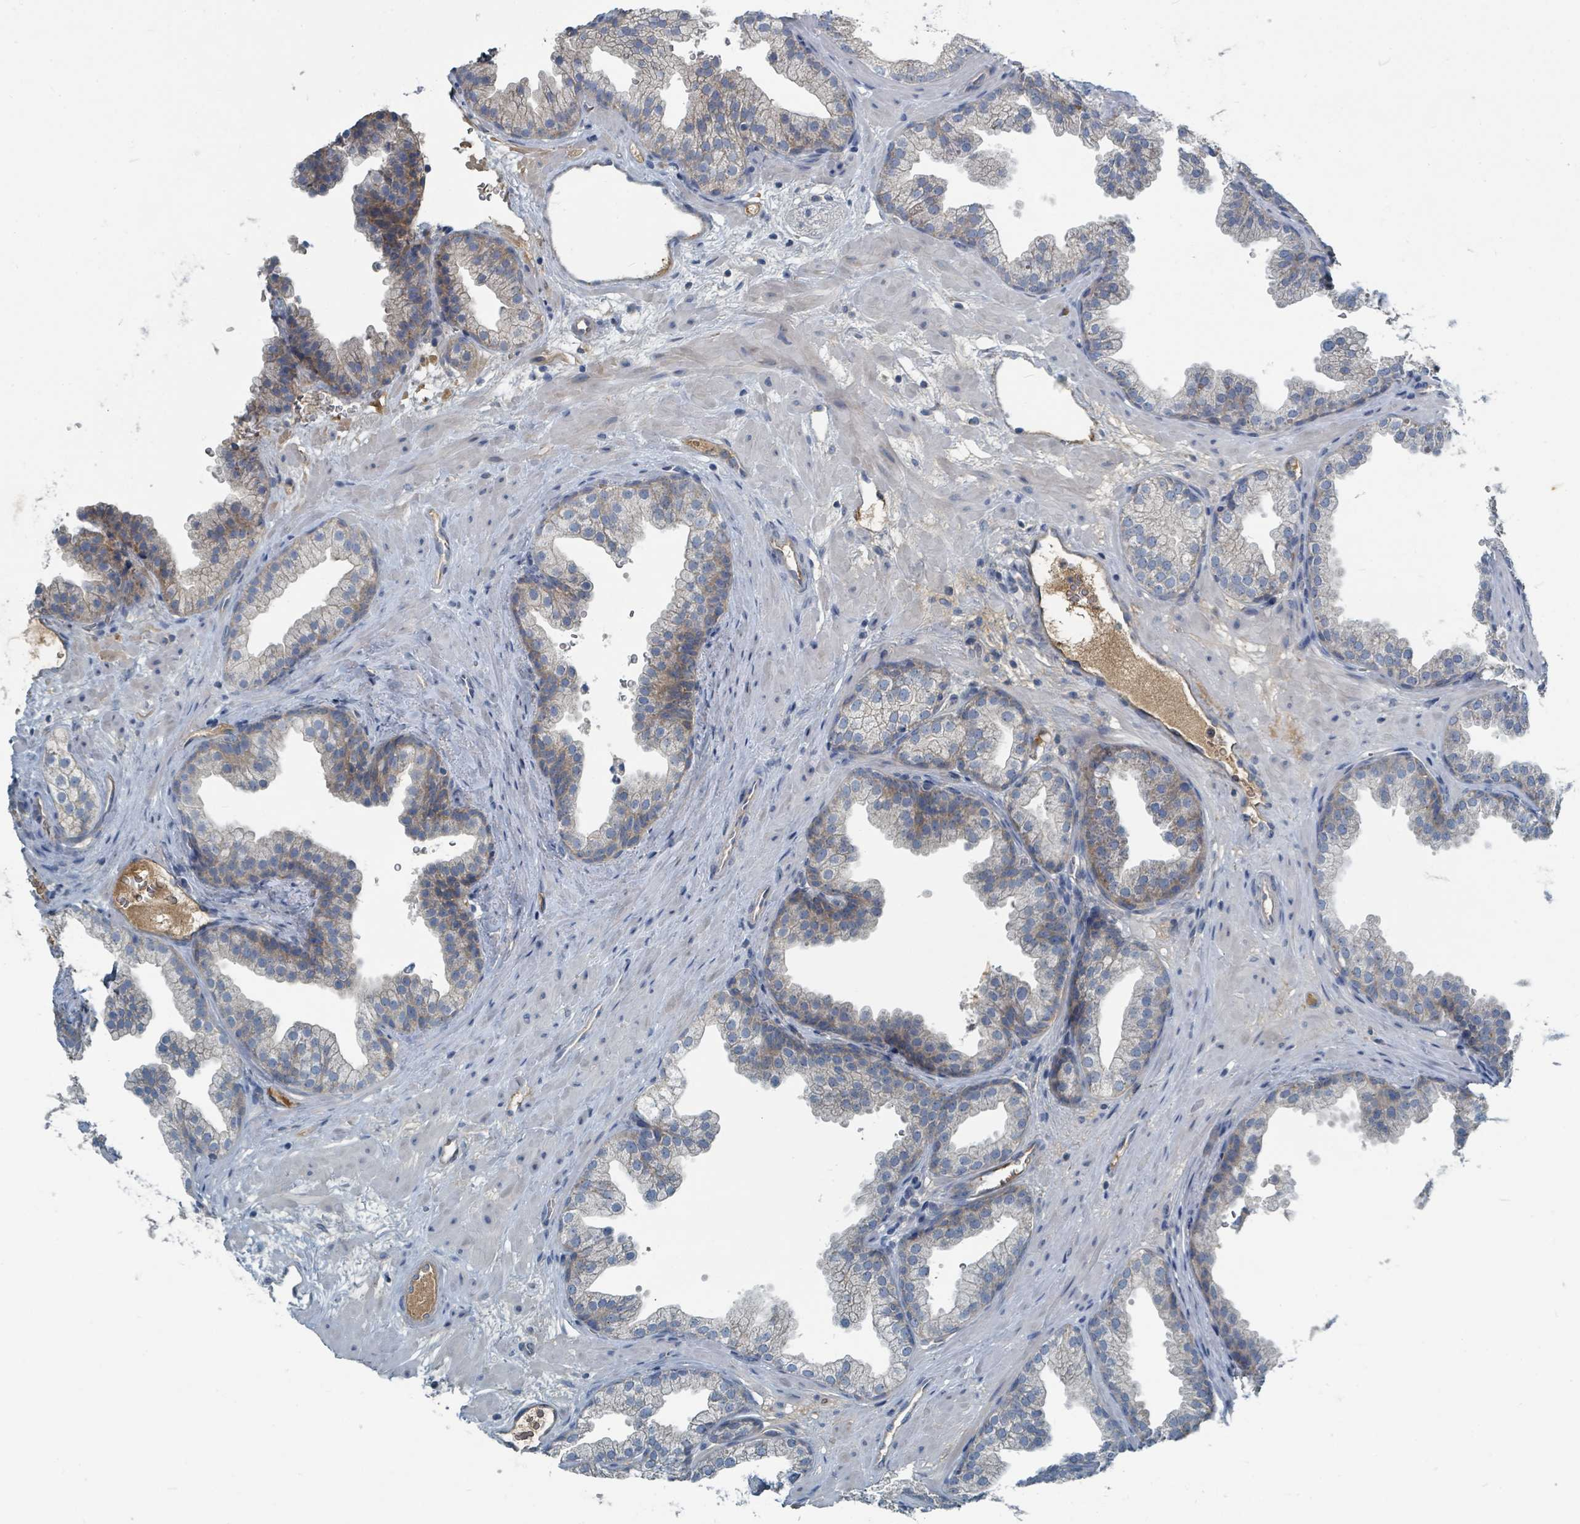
{"staining": {"intensity": "weak", "quantity": "<25%", "location": "cytoplasmic/membranous"}, "tissue": "prostate", "cell_type": "Glandular cells", "image_type": "normal", "snomed": [{"axis": "morphology", "description": "Normal tissue, NOS"}, {"axis": "topography", "description": "Prostate"}], "caption": "This is a photomicrograph of IHC staining of benign prostate, which shows no expression in glandular cells.", "gene": "SLC25A23", "patient": {"sex": "male", "age": 37}}